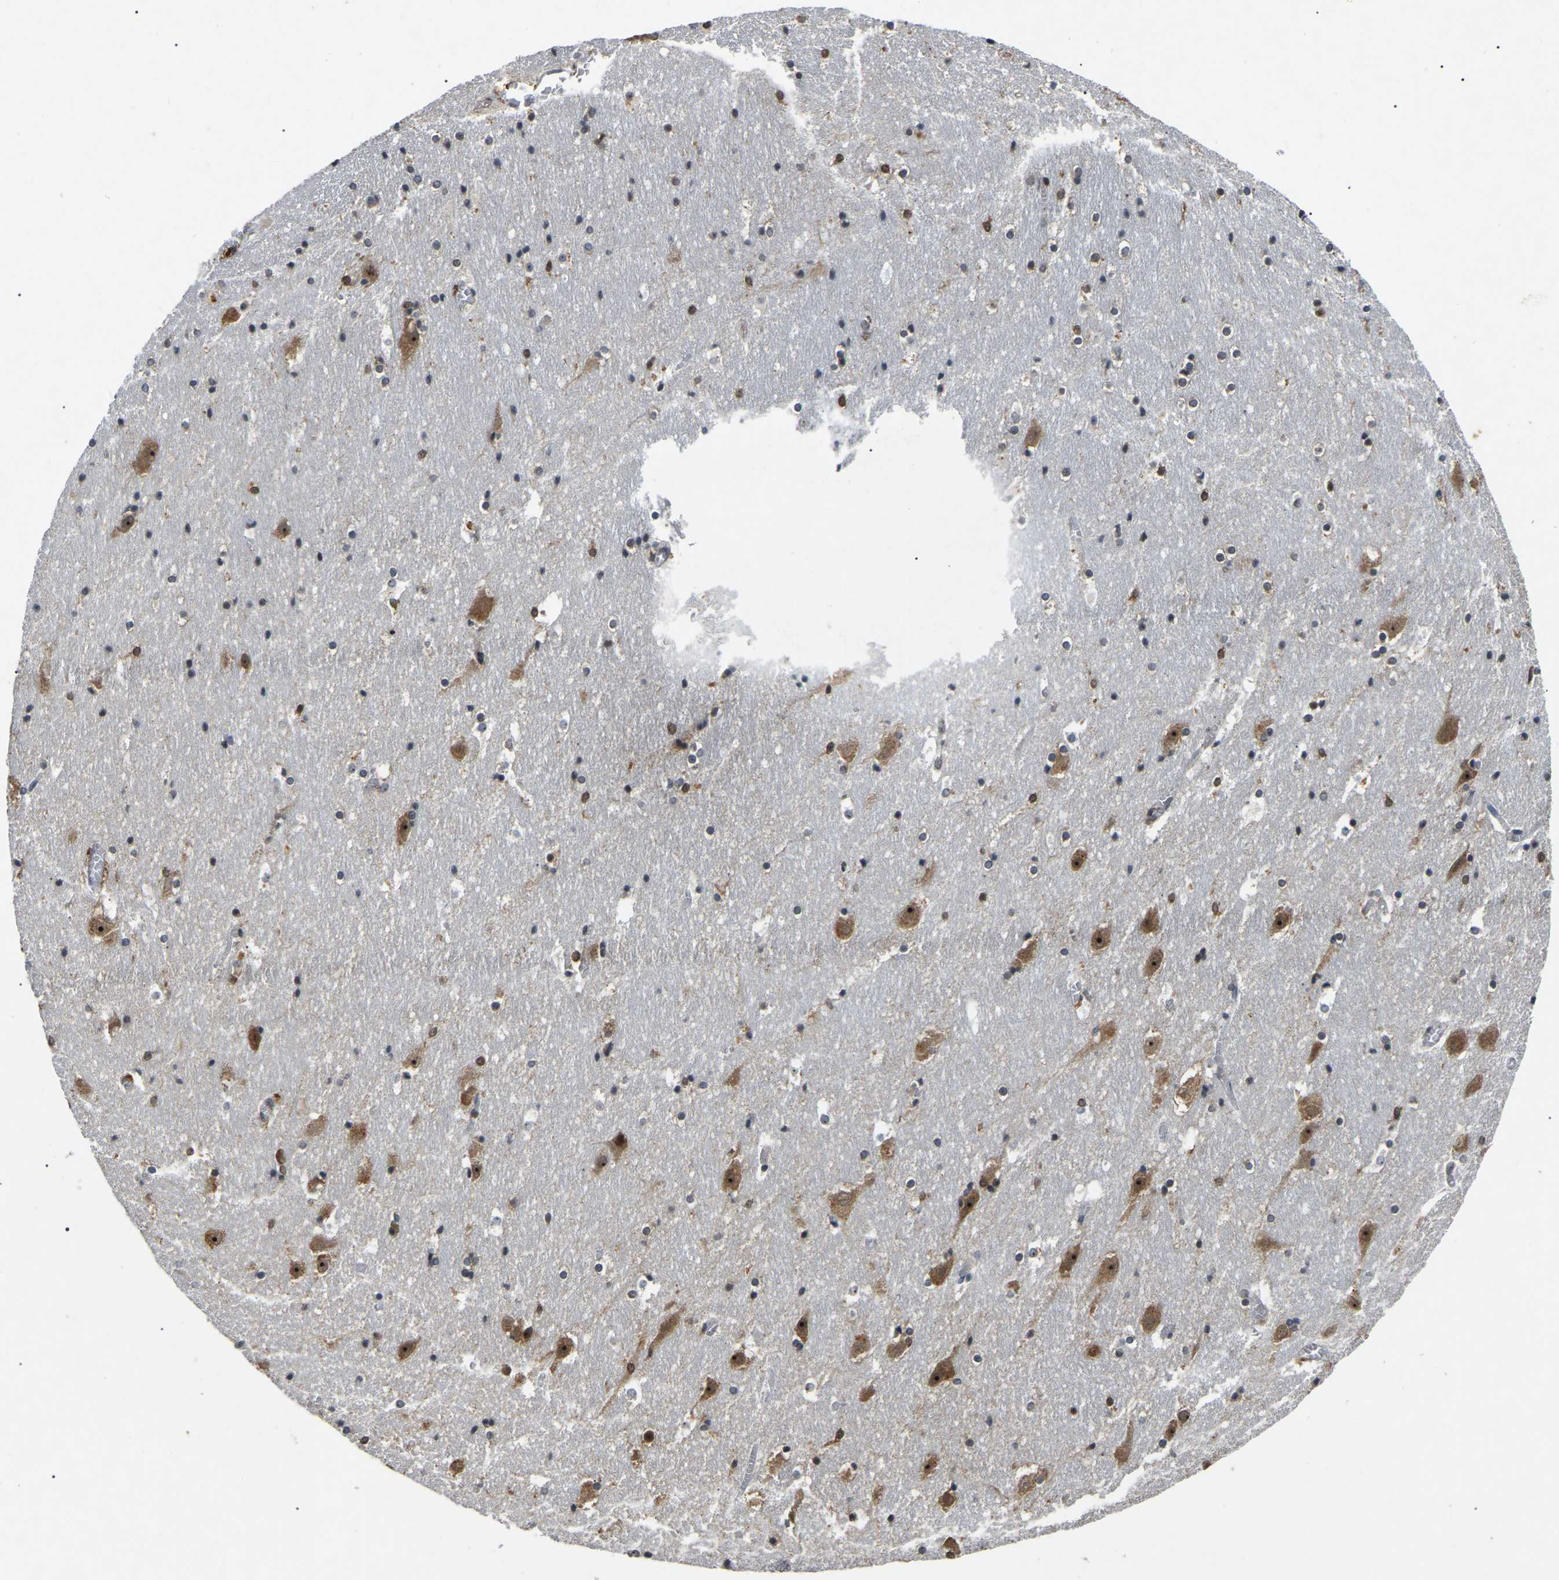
{"staining": {"intensity": "moderate", "quantity": "25%-75%", "location": "cytoplasmic/membranous,nuclear"}, "tissue": "hippocampus", "cell_type": "Glial cells", "image_type": "normal", "snomed": [{"axis": "morphology", "description": "Normal tissue, NOS"}, {"axis": "topography", "description": "Hippocampus"}], "caption": "Unremarkable hippocampus reveals moderate cytoplasmic/membranous,nuclear expression in approximately 25%-75% of glial cells, visualized by immunohistochemistry. (Brightfield microscopy of DAB IHC at high magnification).", "gene": "RBM28", "patient": {"sex": "male", "age": 45}}